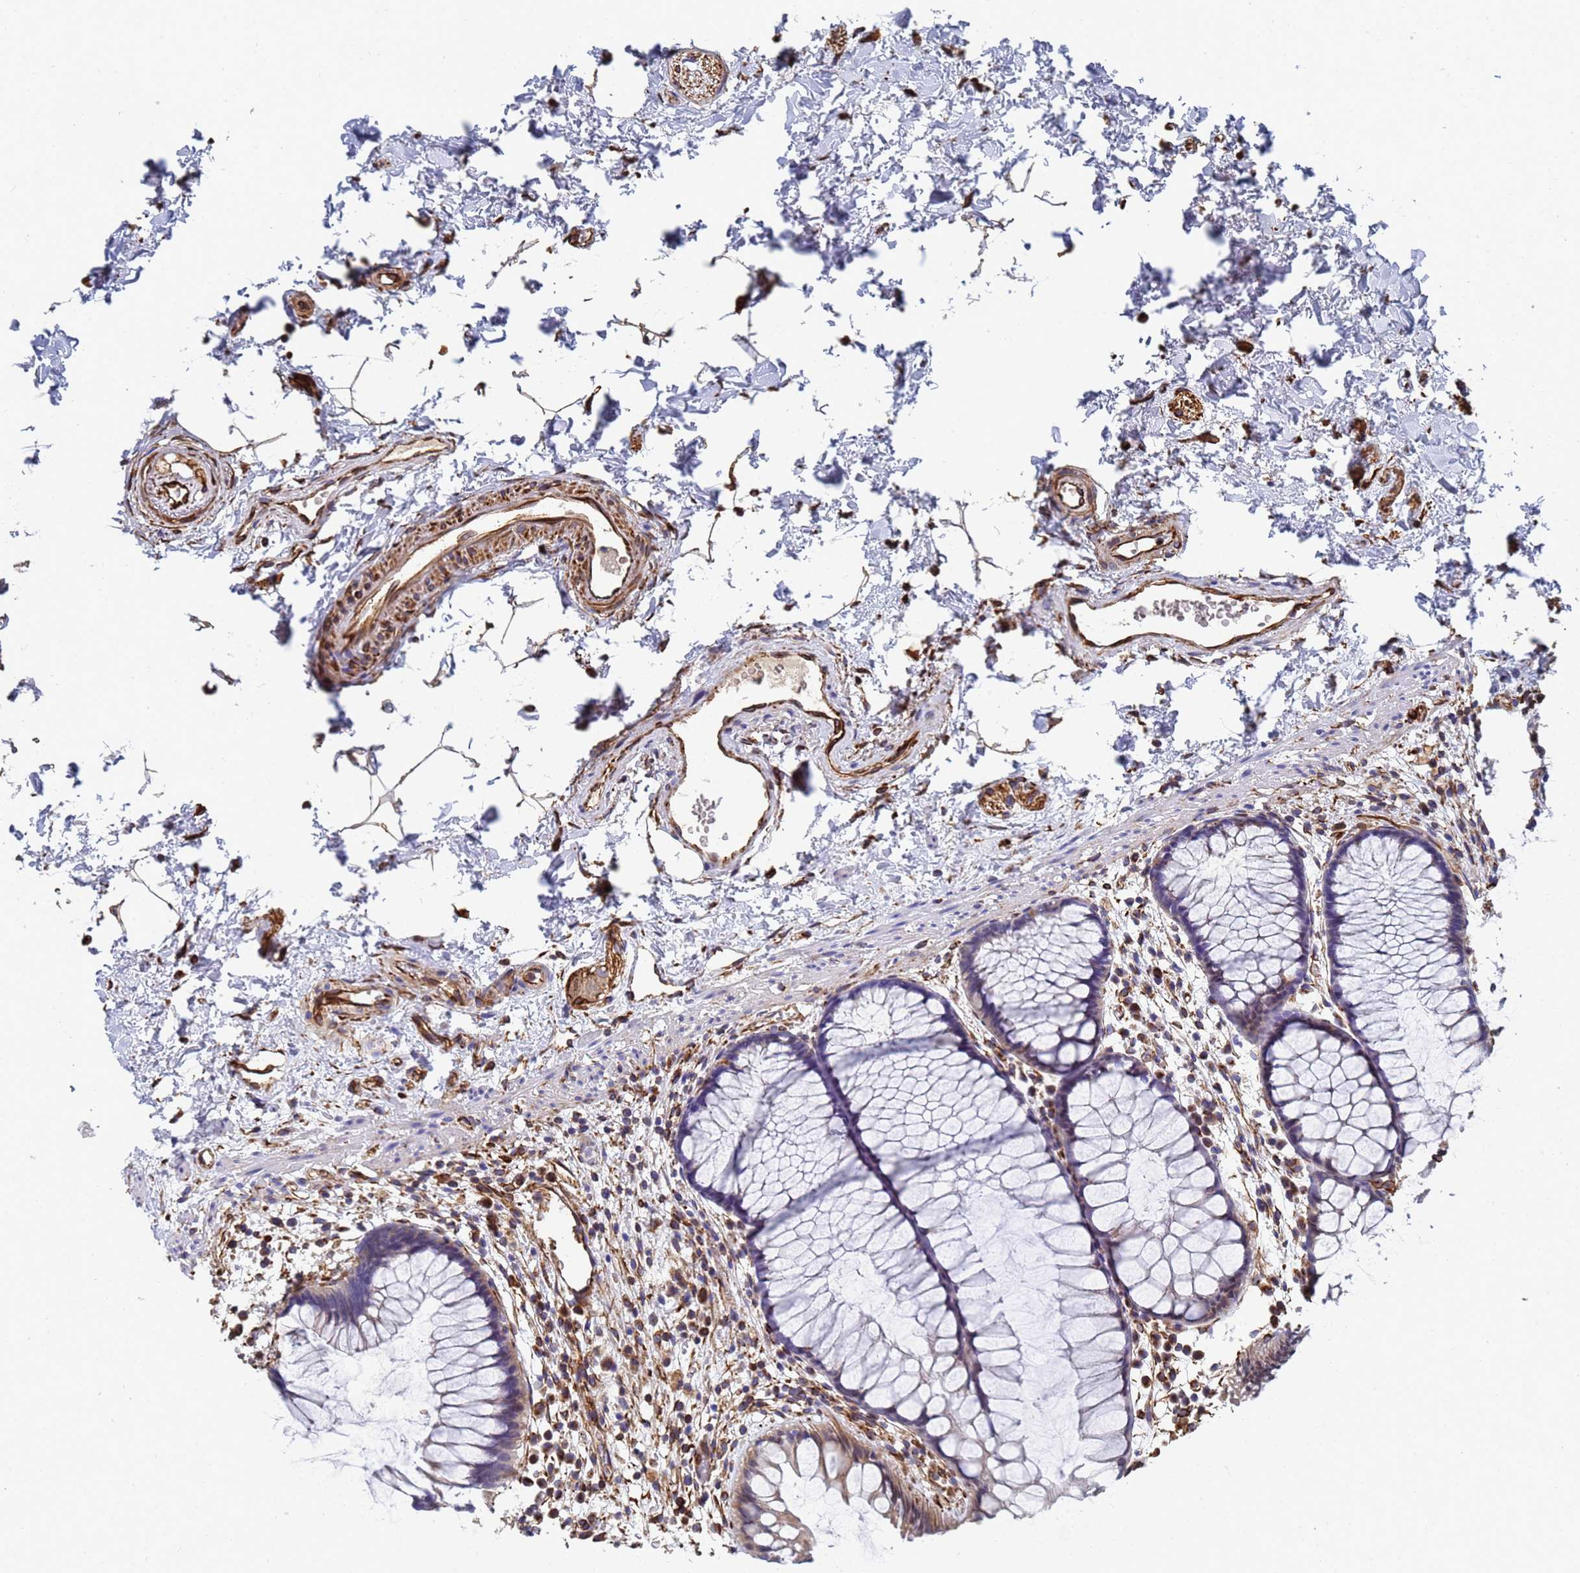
{"staining": {"intensity": "moderate", "quantity": "<25%", "location": "cytoplasmic/membranous"}, "tissue": "rectum", "cell_type": "Glandular cells", "image_type": "normal", "snomed": [{"axis": "morphology", "description": "Normal tissue, NOS"}, {"axis": "topography", "description": "Rectum"}], "caption": "IHC histopathology image of benign rectum: human rectum stained using immunohistochemistry (IHC) shows low levels of moderate protein expression localized specifically in the cytoplasmic/membranous of glandular cells, appearing as a cytoplasmic/membranous brown color.", "gene": "SYT13", "patient": {"sex": "male", "age": 51}}